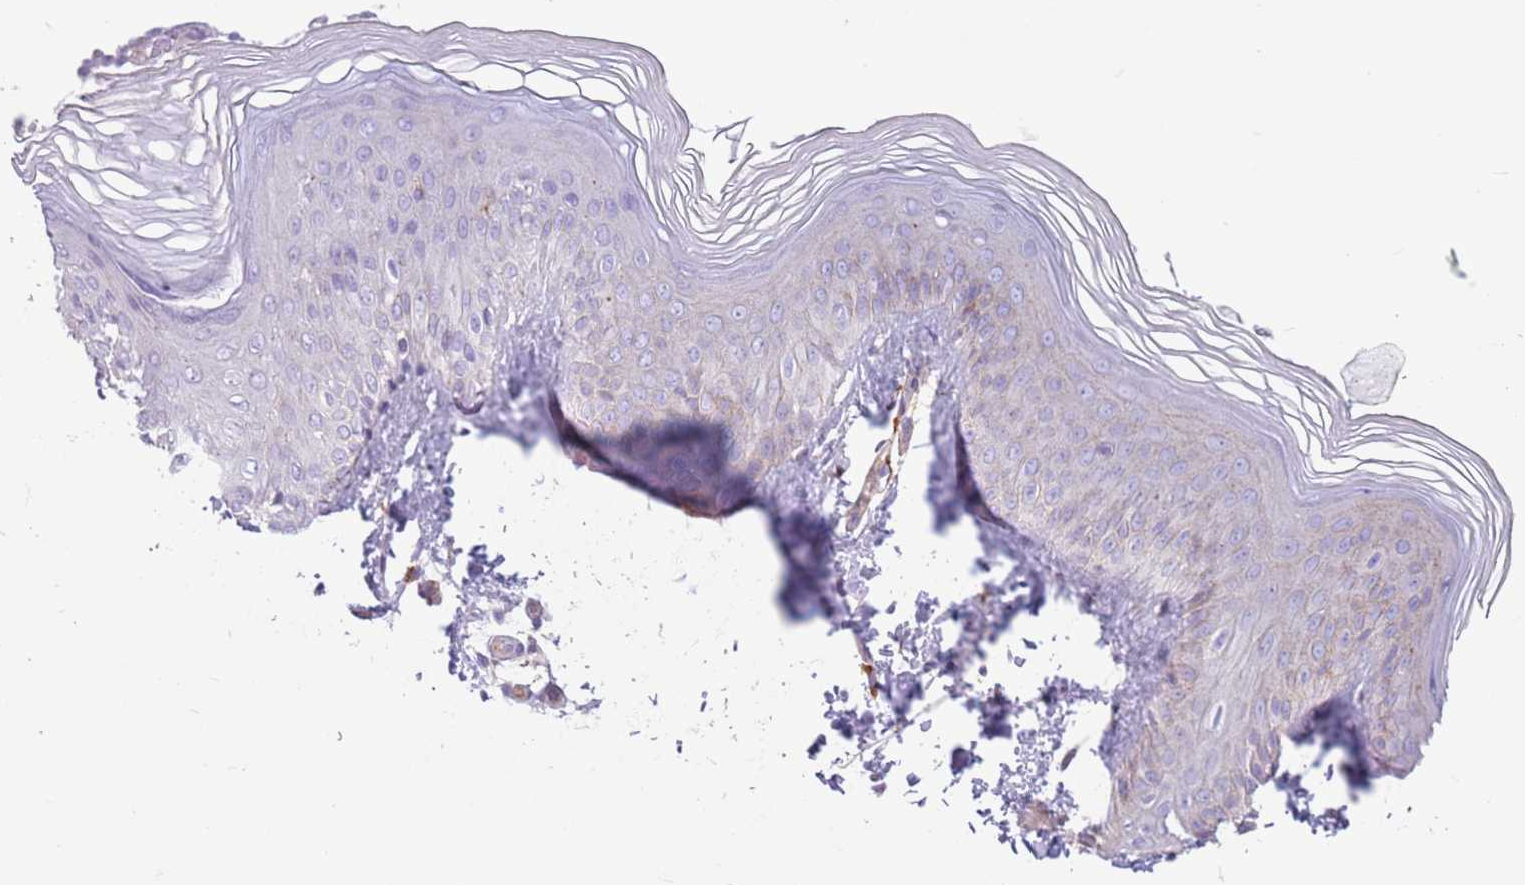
{"staining": {"intensity": "weak", "quantity": "<25%", "location": "cytoplasmic/membranous"}, "tissue": "skin", "cell_type": "Epidermal cells", "image_type": "normal", "snomed": [{"axis": "morphology", "description": "Normal tissue, NOS"}, {"axis": "morphology", "description": "Inflammation, NOS"}, {"axis": "topography", "description": "Soft tissue"}, {"axis": "topography", "description": "Anal"}], "caption": "Protein analysis of benign skin demonstrates no significant positivity in epidermal cells. The staining is performed using DAB brown chromogen with nuclei counter-stained in using hematoxylin.", "gene": "SNX6", "patient": {"sex": "female", "age": 15}}